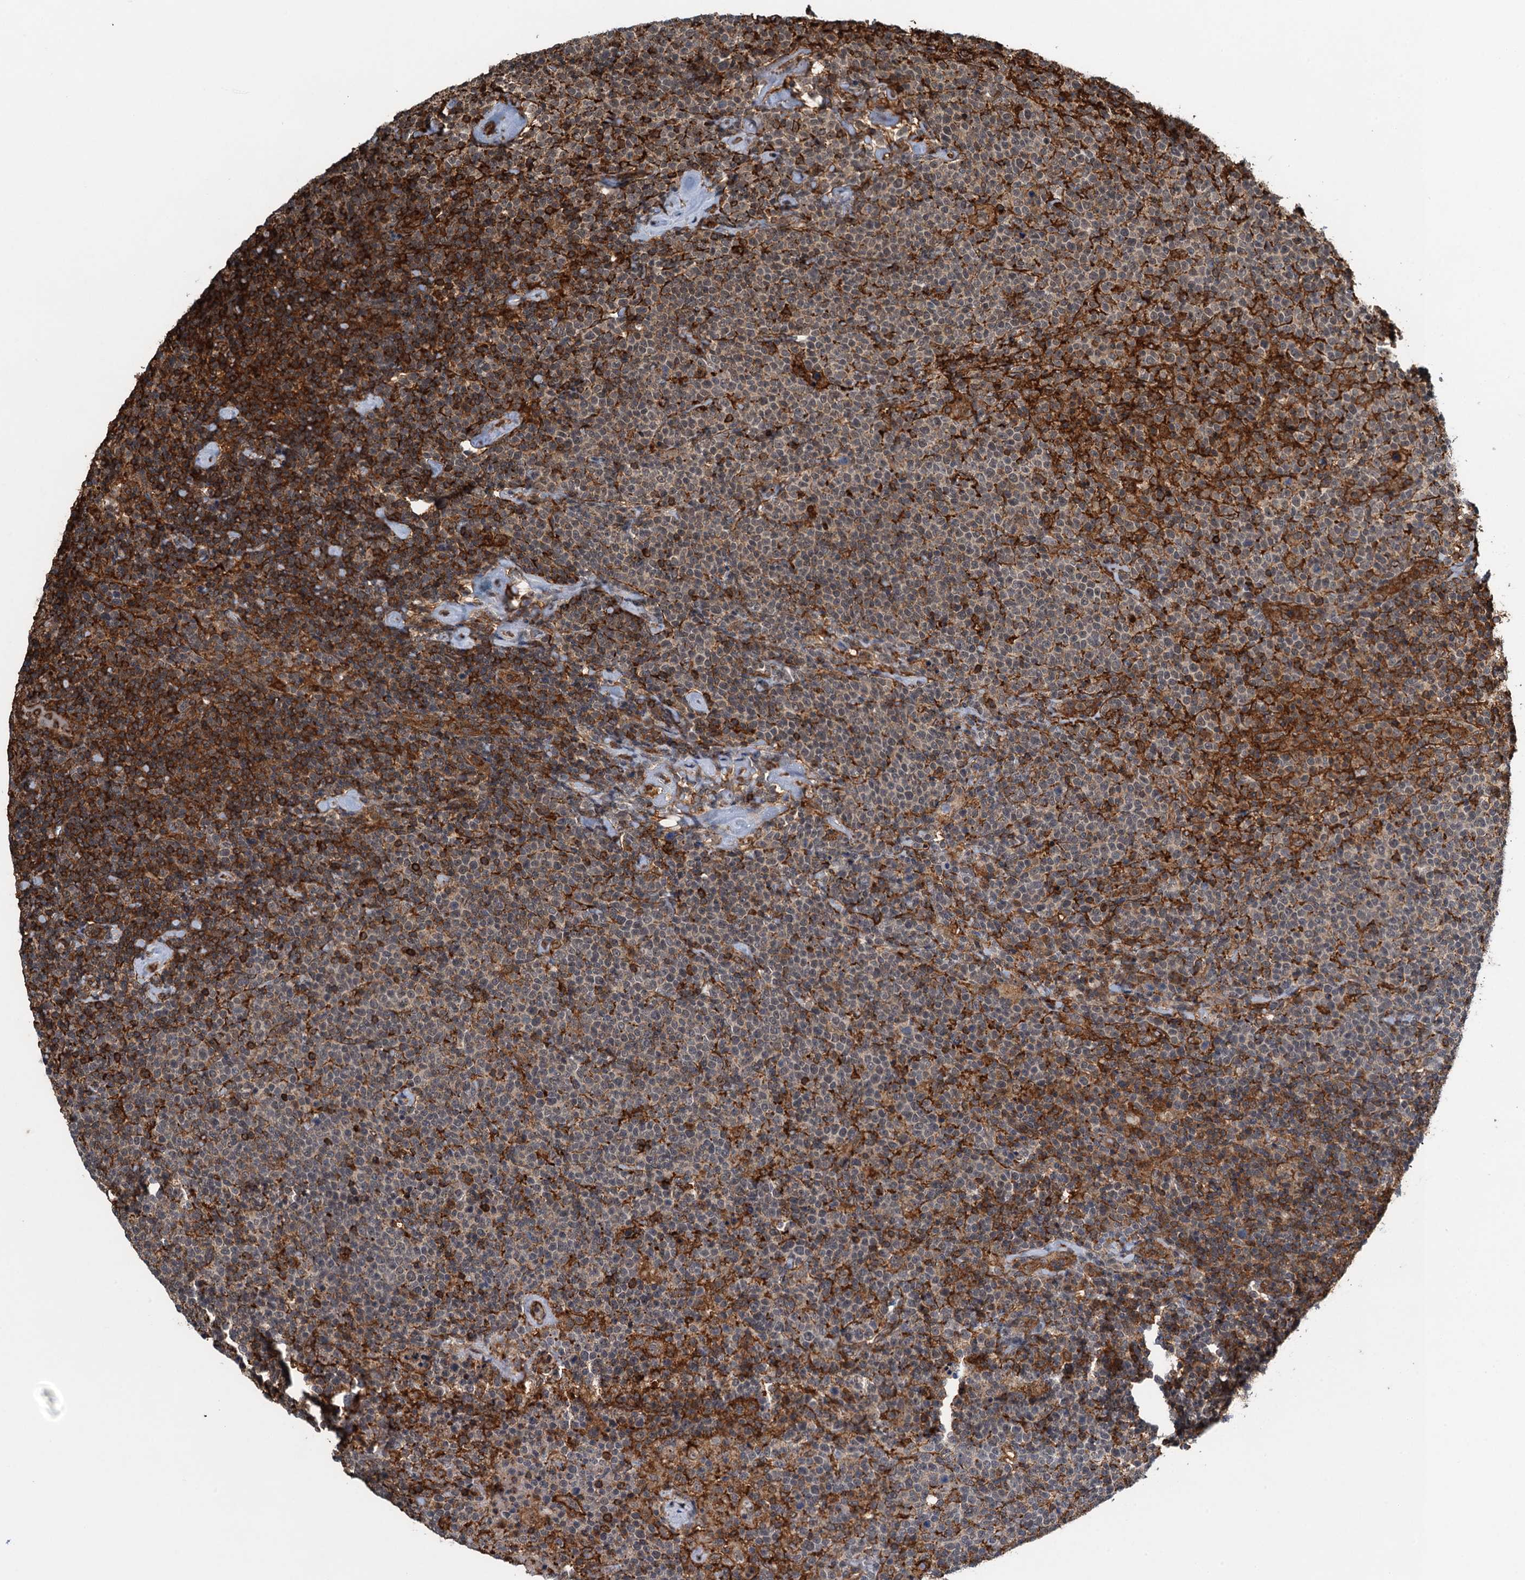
{"staining": {"intensity": "moderate", "quantity": "25%-75%", "location": "cytoplasmic/membranous"}, "tissue": "lymphoma", "cell_type": "Tumor cells", "image_type": "cancer", "snomed": [{"axis": "morphology", "description": "Malignant lymphoma, non-Hodgkin's type, High grade"}, {"axis": "topography", "description": "Lymph node"}], "caption": "A high-resolution image shows immunohistochemistry (IHC) staining of malignant lymphoma, non-Hodgkin's type (high-grade), which reveals moderate cytoplasmic/membranous positivity in about 25%-75% of tumor cells.", "gene": "WHAMM", "patient": {"sex": "male", "age": 61}}